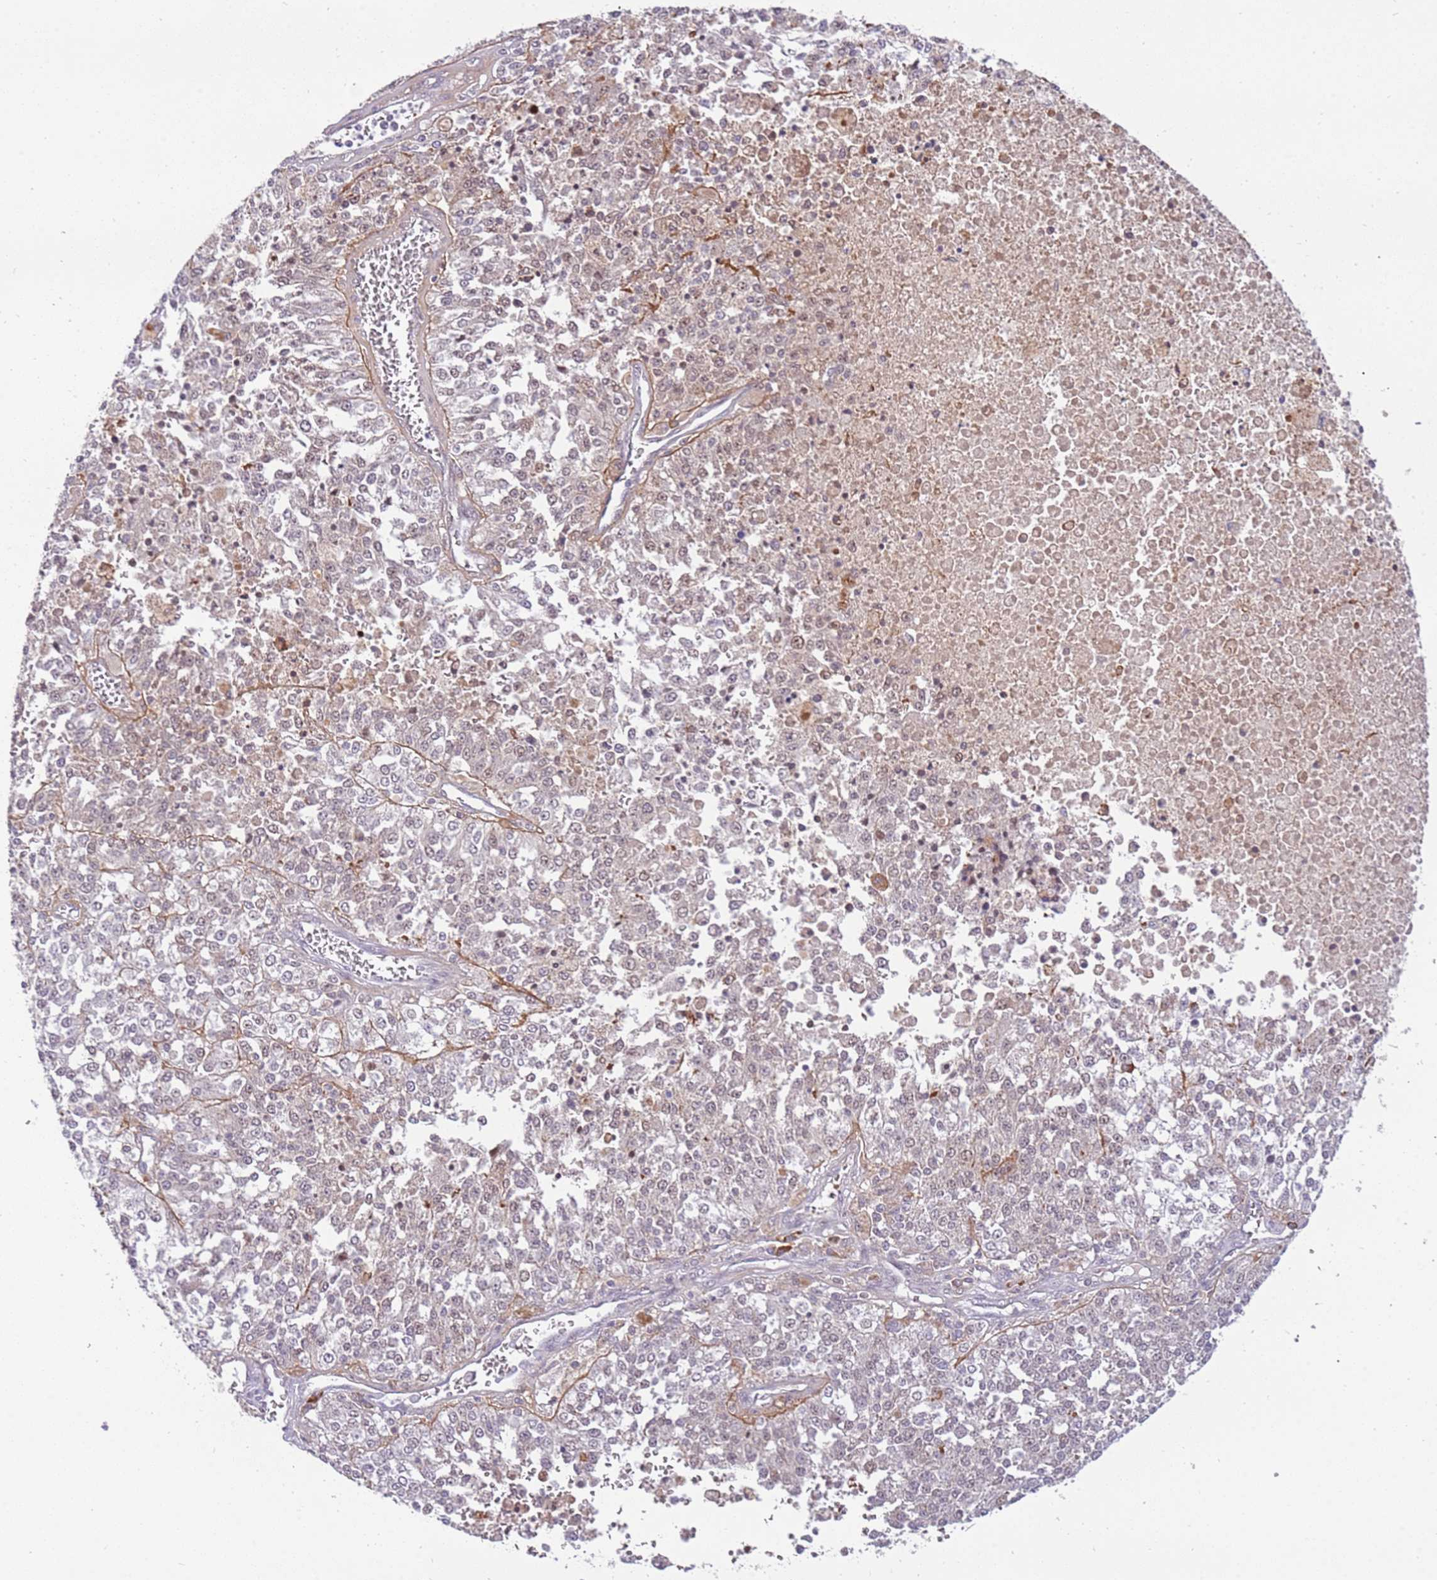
{"staining": {"intensity": "negative", "quantity": "none", "location": "none"}, "tissue": "melanoma", "cell_type": "Tumor cells", "image_type": "cancer", "snomed": [{"axis": "morphology", "description": "Malignant melanoma, NOS"}, {"axis": "topography", "description": "Skin"}], "caption": "There is no significant staining in tumor cells of melanoma.", "gene": "MAGEF1", "patient": {"sex": "female", "age": 64}}